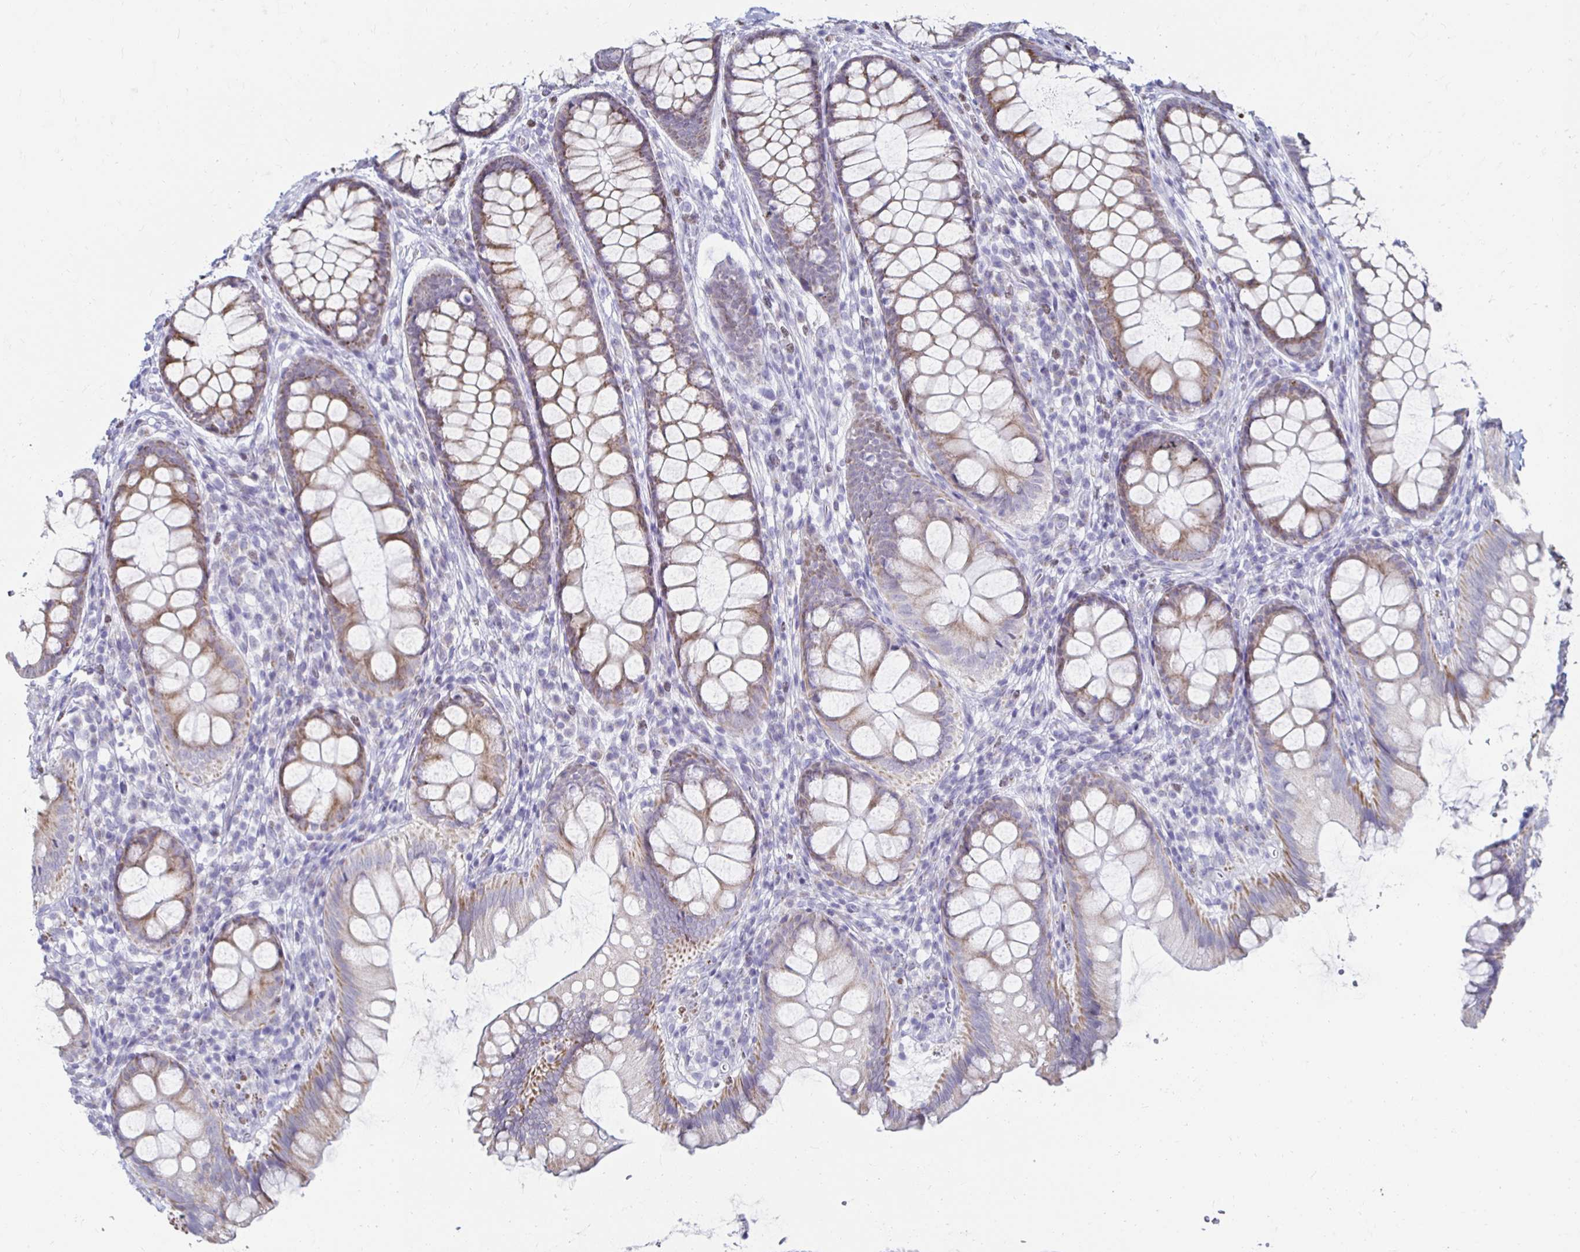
{"staining": {"intensity": "negative", "quantity": "none", "location": "none"}, "tissue": "colon", "cell_type": "Endothelial cells", "image_type": "normal", "snomed": [{"axis": "morphology", "description": "Normal tissue, NOS"}, {"axis": "morphology", "description": "Adenoma, NOS"}, {"axis": "topography", "description": "Soft tissue"}, {"axis": "topography", "description": "Colon"}], "caption": "A high-resolution micrograph shows immunohistochemistry staining of benign colon, which demonstrates no significant expression in endothelial cells.", "gene": "NOCT", "patient": {"sex": "male", "age": 47}}